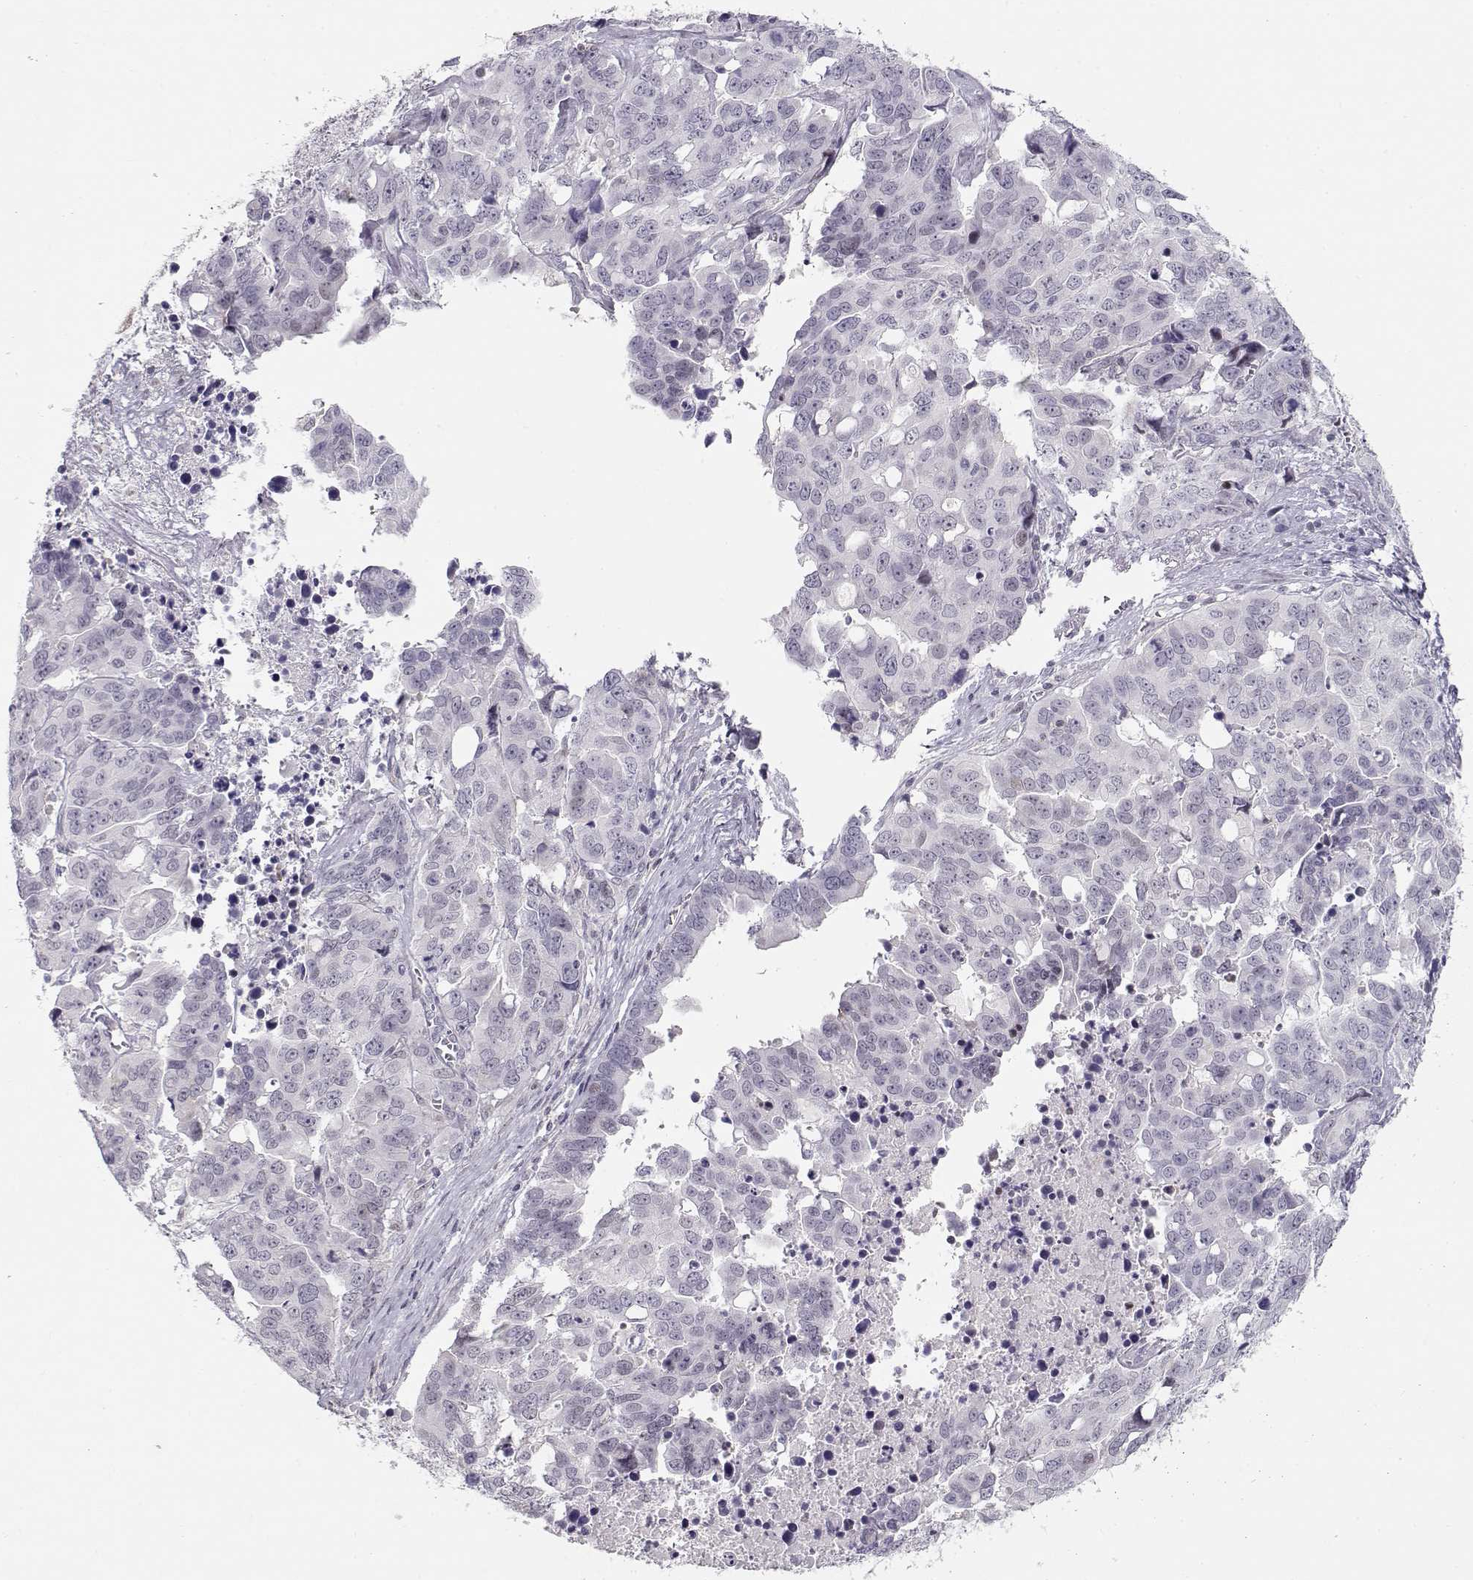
{"staining": {"intensity": "negative", "quantity": "none", "location": "none"}, "tissue": "ovarian cancer", "cell_type": "Tumor cells", "image_type": "cancer", "snomed": [{"axis": "morphology", "description": "Carcinoma, endometroid"}, {"axis": "topography", "description": "Ovary"}], "caption": "A high-resolution micrograph shows immunohistochemistry (IHC) staining of endometroid carcinoma (ovarian), which shows no significant staining in tumor cells.", "gene": "TEPP", "patient": {"sex": "female", "age": 78}}